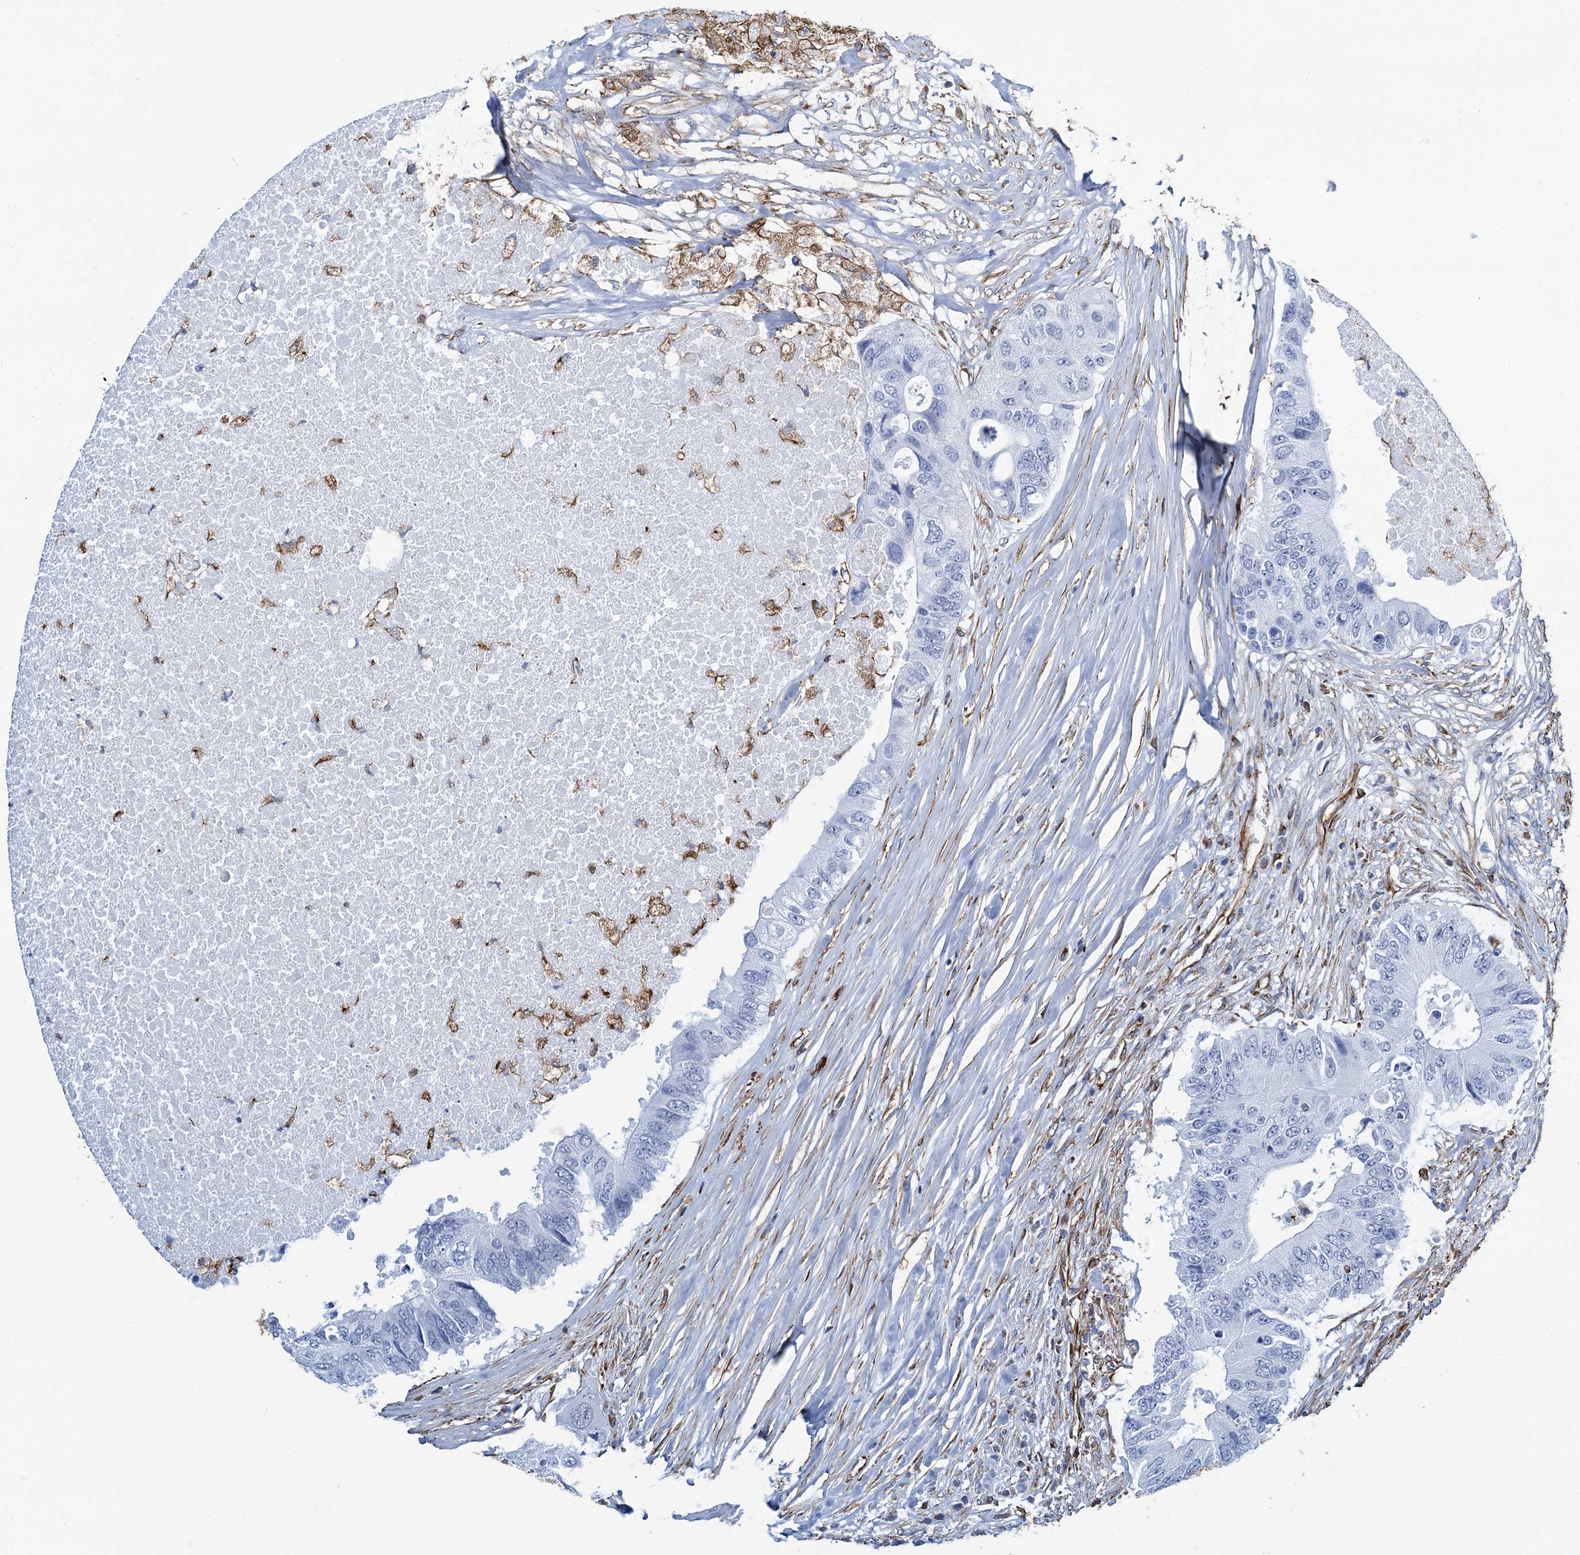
{"staining": {"intensity": "negative", "quantity": "none", "location": "none"}, "tissue": "colorectal cancer", "cell_type": "Tumor cells", "image_type": "cancer", "snomed": [{"axis": "morphology", "description": "Adenocarcinoma, NOS"}, {"axis": "topography", "description": "Colon"}], "caption": "DAB immunohistochemical staining of colorectal cancer (adenocarcinoma) shows no significant staining in tumor cells.", "gene": "PGM2", "patient": {"sex": "male", "age": 71}}